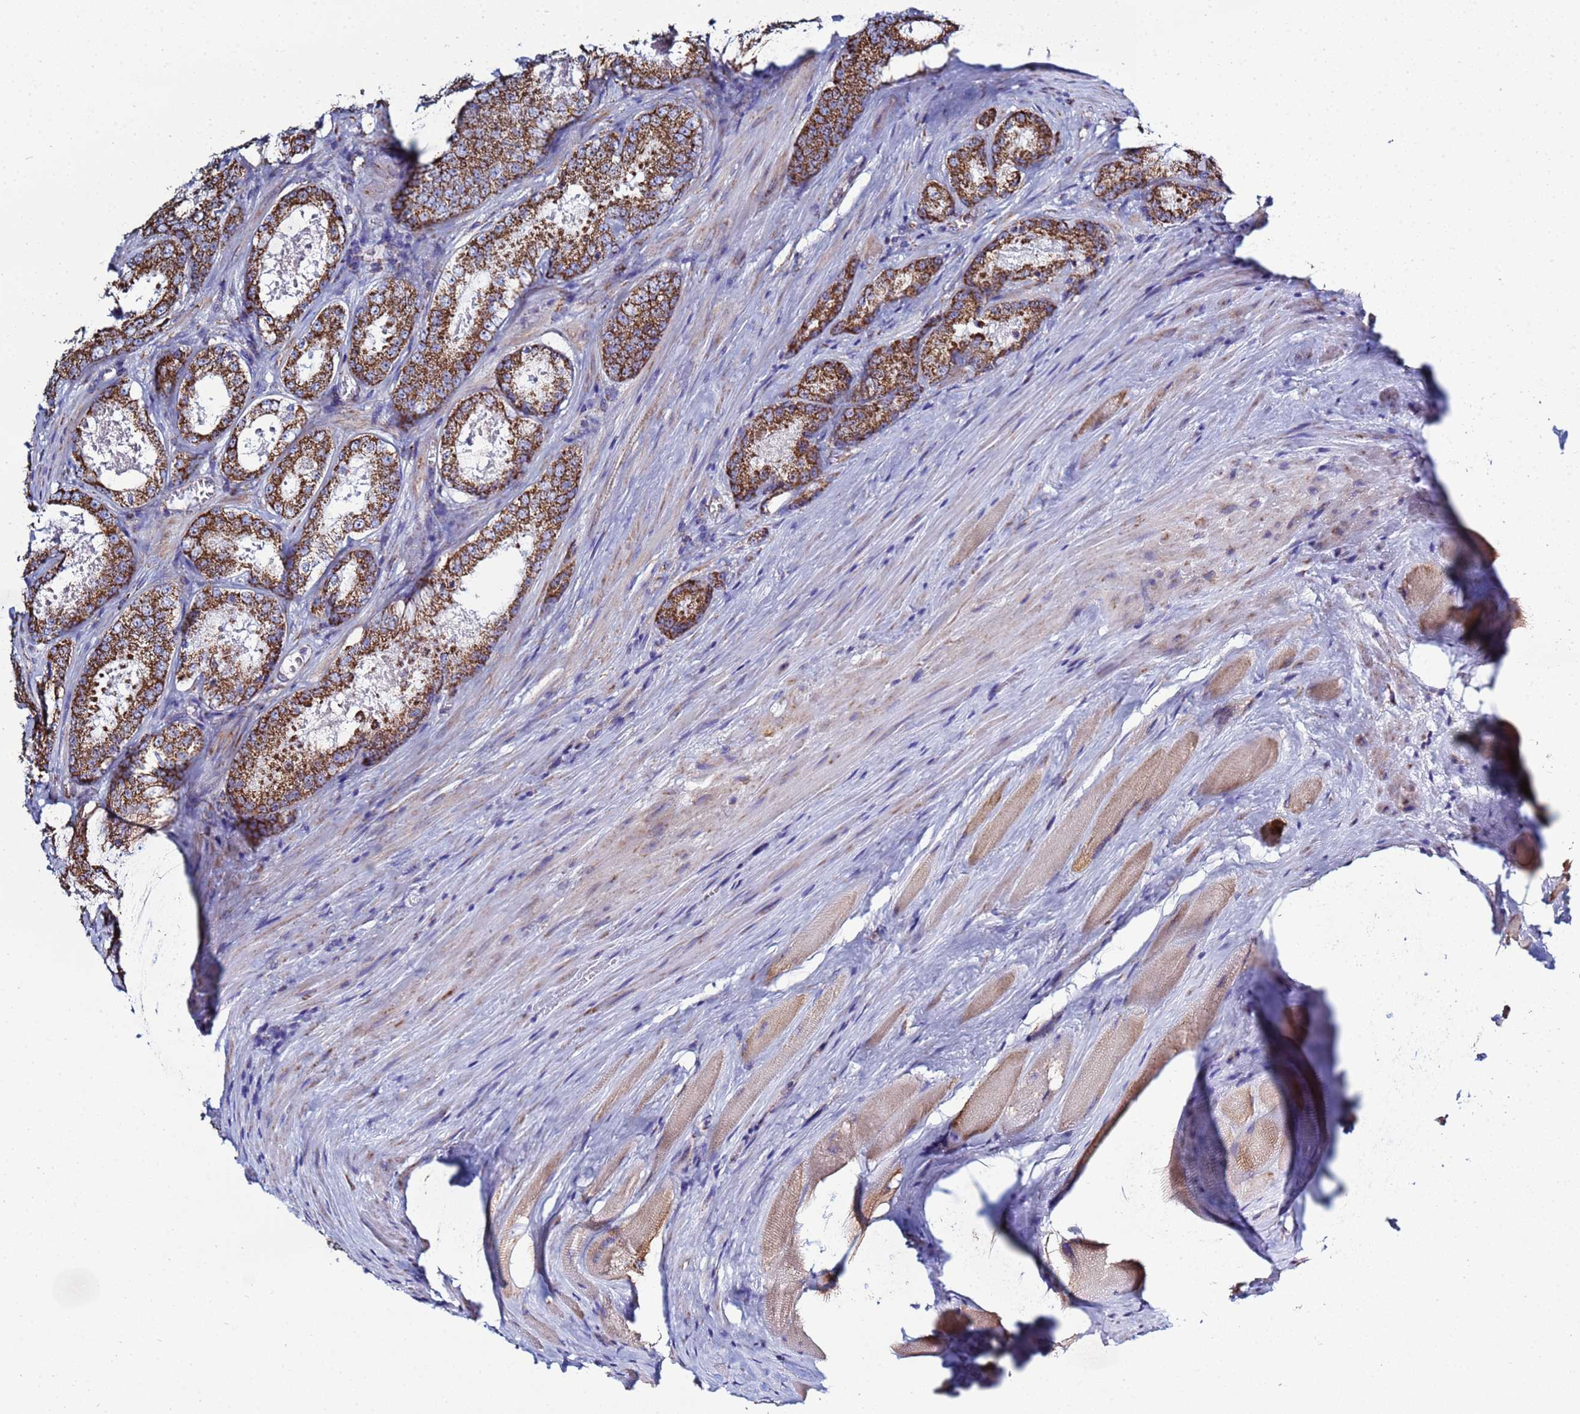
{"staining": {"intensity": "strong", "quantity": ">75%", "location": "cytoplasmic/membranous"}, "tissue": "prostate cancer", "cell_type": "Tumor cells", "image_type": "cancer", "snomed": [{"axis": "morphology", "description": "Adenocarcinoma, Low grade"}, {"axis": "topography", "description": "Prostate"}], "caption": "Immunohistochemical staining of prostate adenocarcinoma (low-grade) shows strong cytoplasmic/membranous protein positivity in approximately >75% of tumor cells.", "gene": "COQ4", "patient": {"sex": "male", "age": 68}}